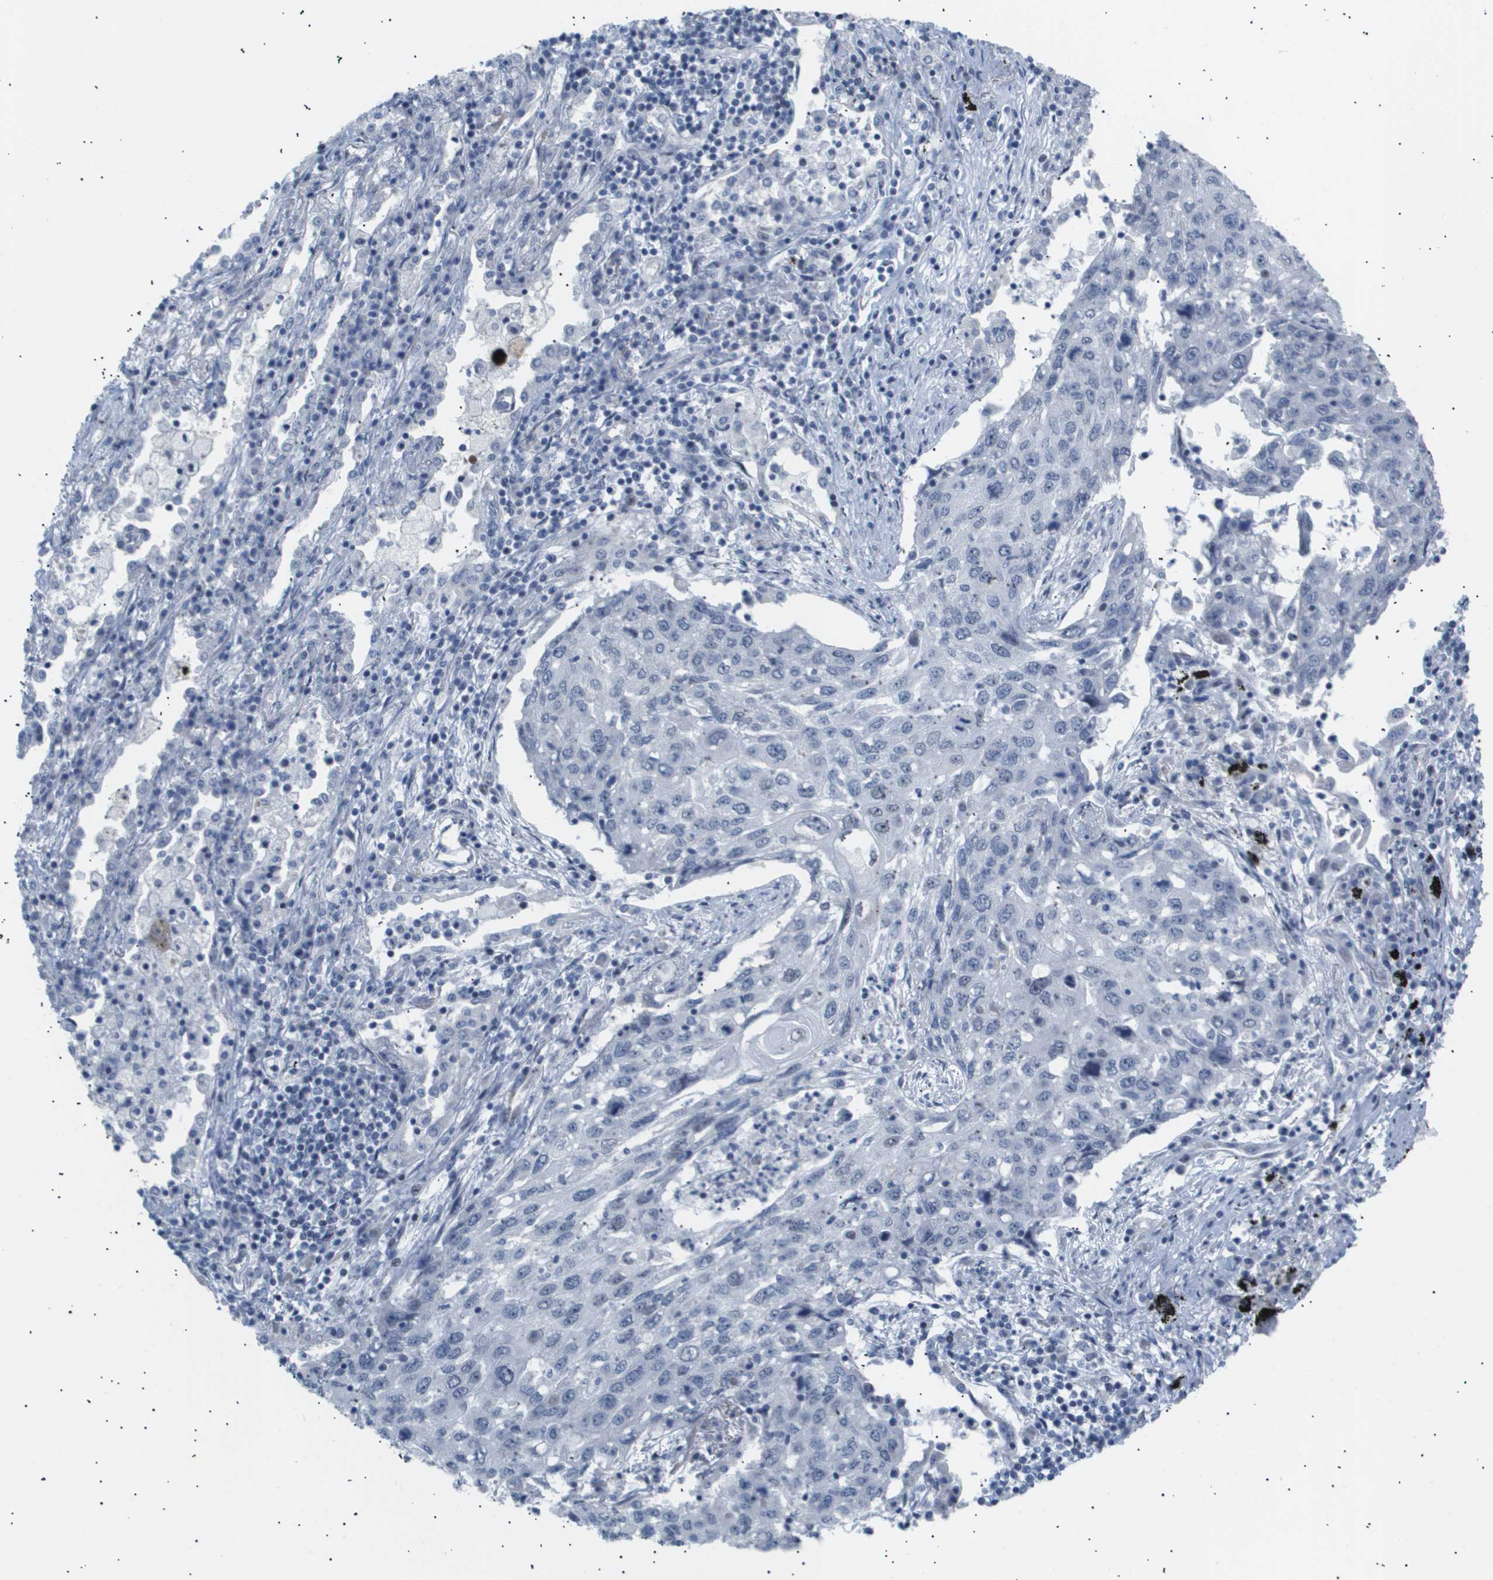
{"staining": {"intensity": "negative", "quantity": "none", "location": "none"}, "tissue": "lung cancer", "cell_type": "Tumor cells", "image_type": "cancer", "snomed": [{"axis": "morphology", "description": "Squamous cell carcinoma, NOS"}, {"axis": "topography", "description": "Lung"}], "caption": "Immunohistochemical staining of human lung cancer (squamous cell carcinoma) displays no significant positivity in tumor cells.", "gene": "PPARD", "patient": {"sex": "female", "age": 63}}